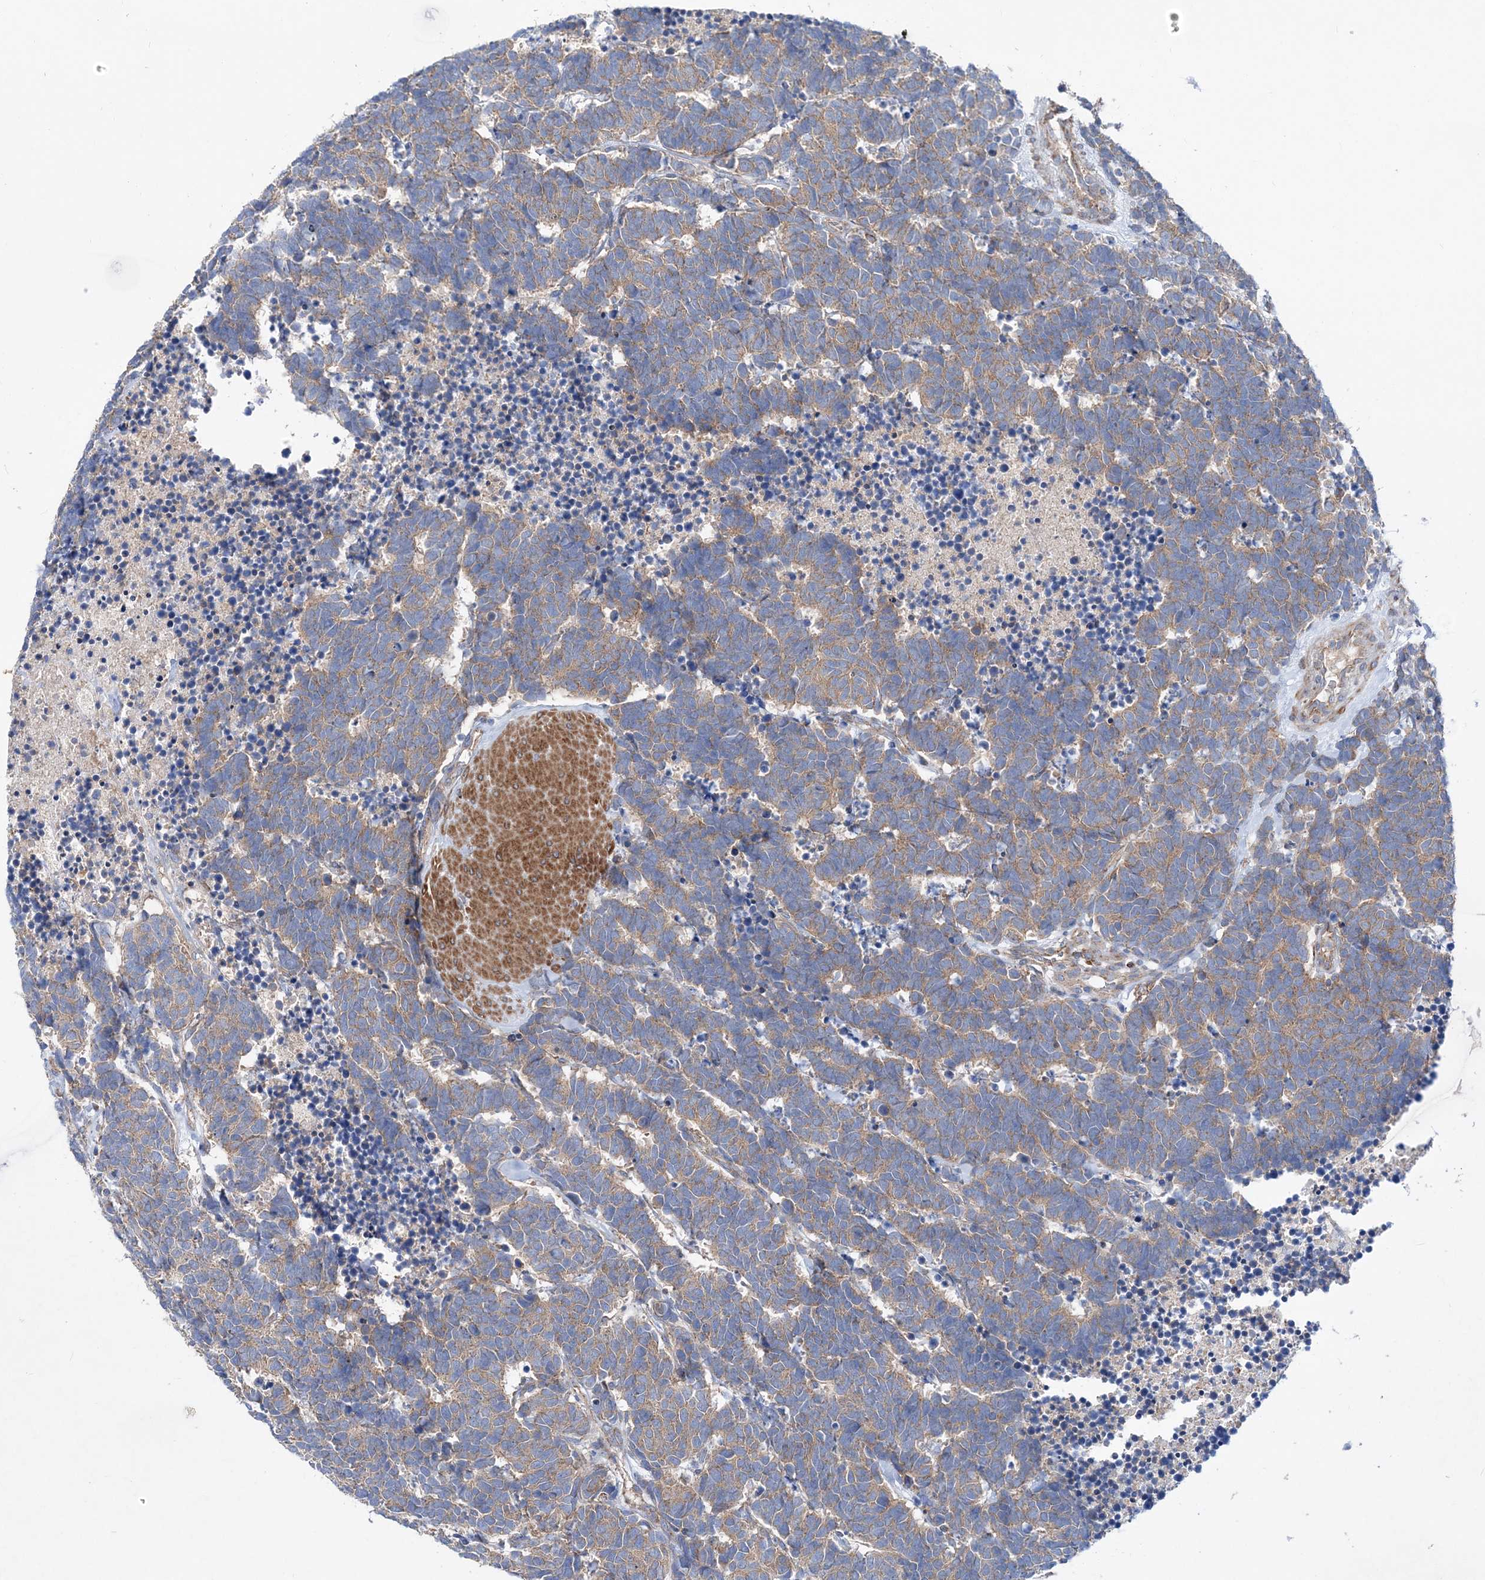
{"staining": {"intensity": "moderate", "quantity": ">75%", "location": "cytoplasmic/membranous"}, "tissue": "carcinoid", "cell_type": "Tumor cells", "image_type": "cancer", "snomed": [{"axis": "morphology", "description": "Carcinoma, NOS"}, {"axis": "morphology", "description": "Carcinoid, malignant, NOS"}, {"axis": "topography", "description": "Urinary bladder"}], "caption": "A brown stain shows moderate cytoplasmic/membranous staining of a protein in carcinoid tumor cells.", "gene": "NGLY1", "patient": {"sex": "male", "age": 57}}